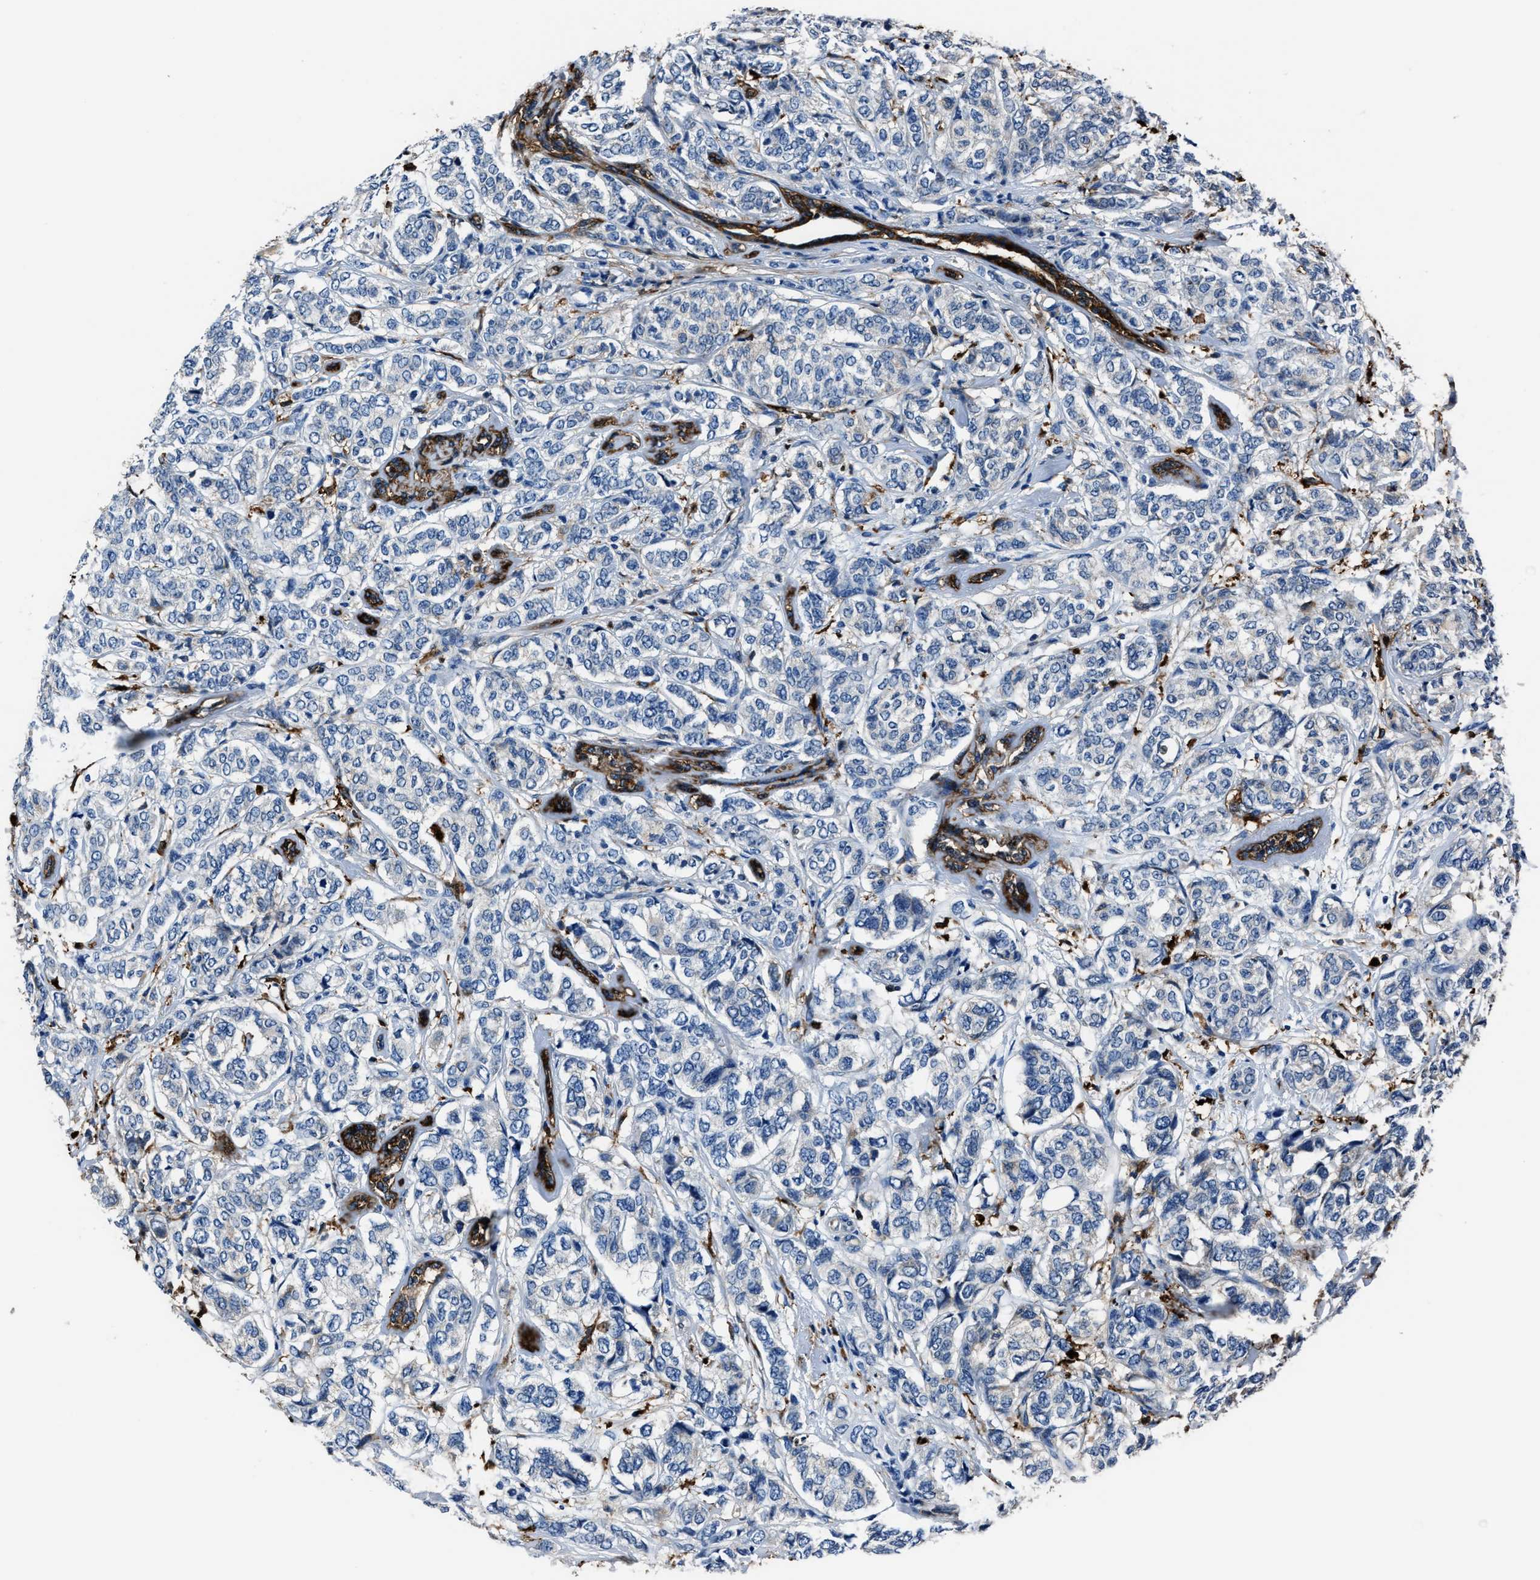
{"staining": {"intensity": "weak", "quantity": "<25%", "location": "cytoplasmic/membranous"}, "tissue": "breast cancer", "cell_type": "Tumor cells", "image_type": "cancer", "snomed": [{"axis": "morphology", "description": "Lobular carcinoma"}, {"axis": "topography", "description": "Breast"}], "caption": "Immunohistochemistry (IHC) of breast lobular carcinoma reveals no positivity in tumor cells.", "gene": "FTL", "patient": {"sex": "female", "age": 60}}